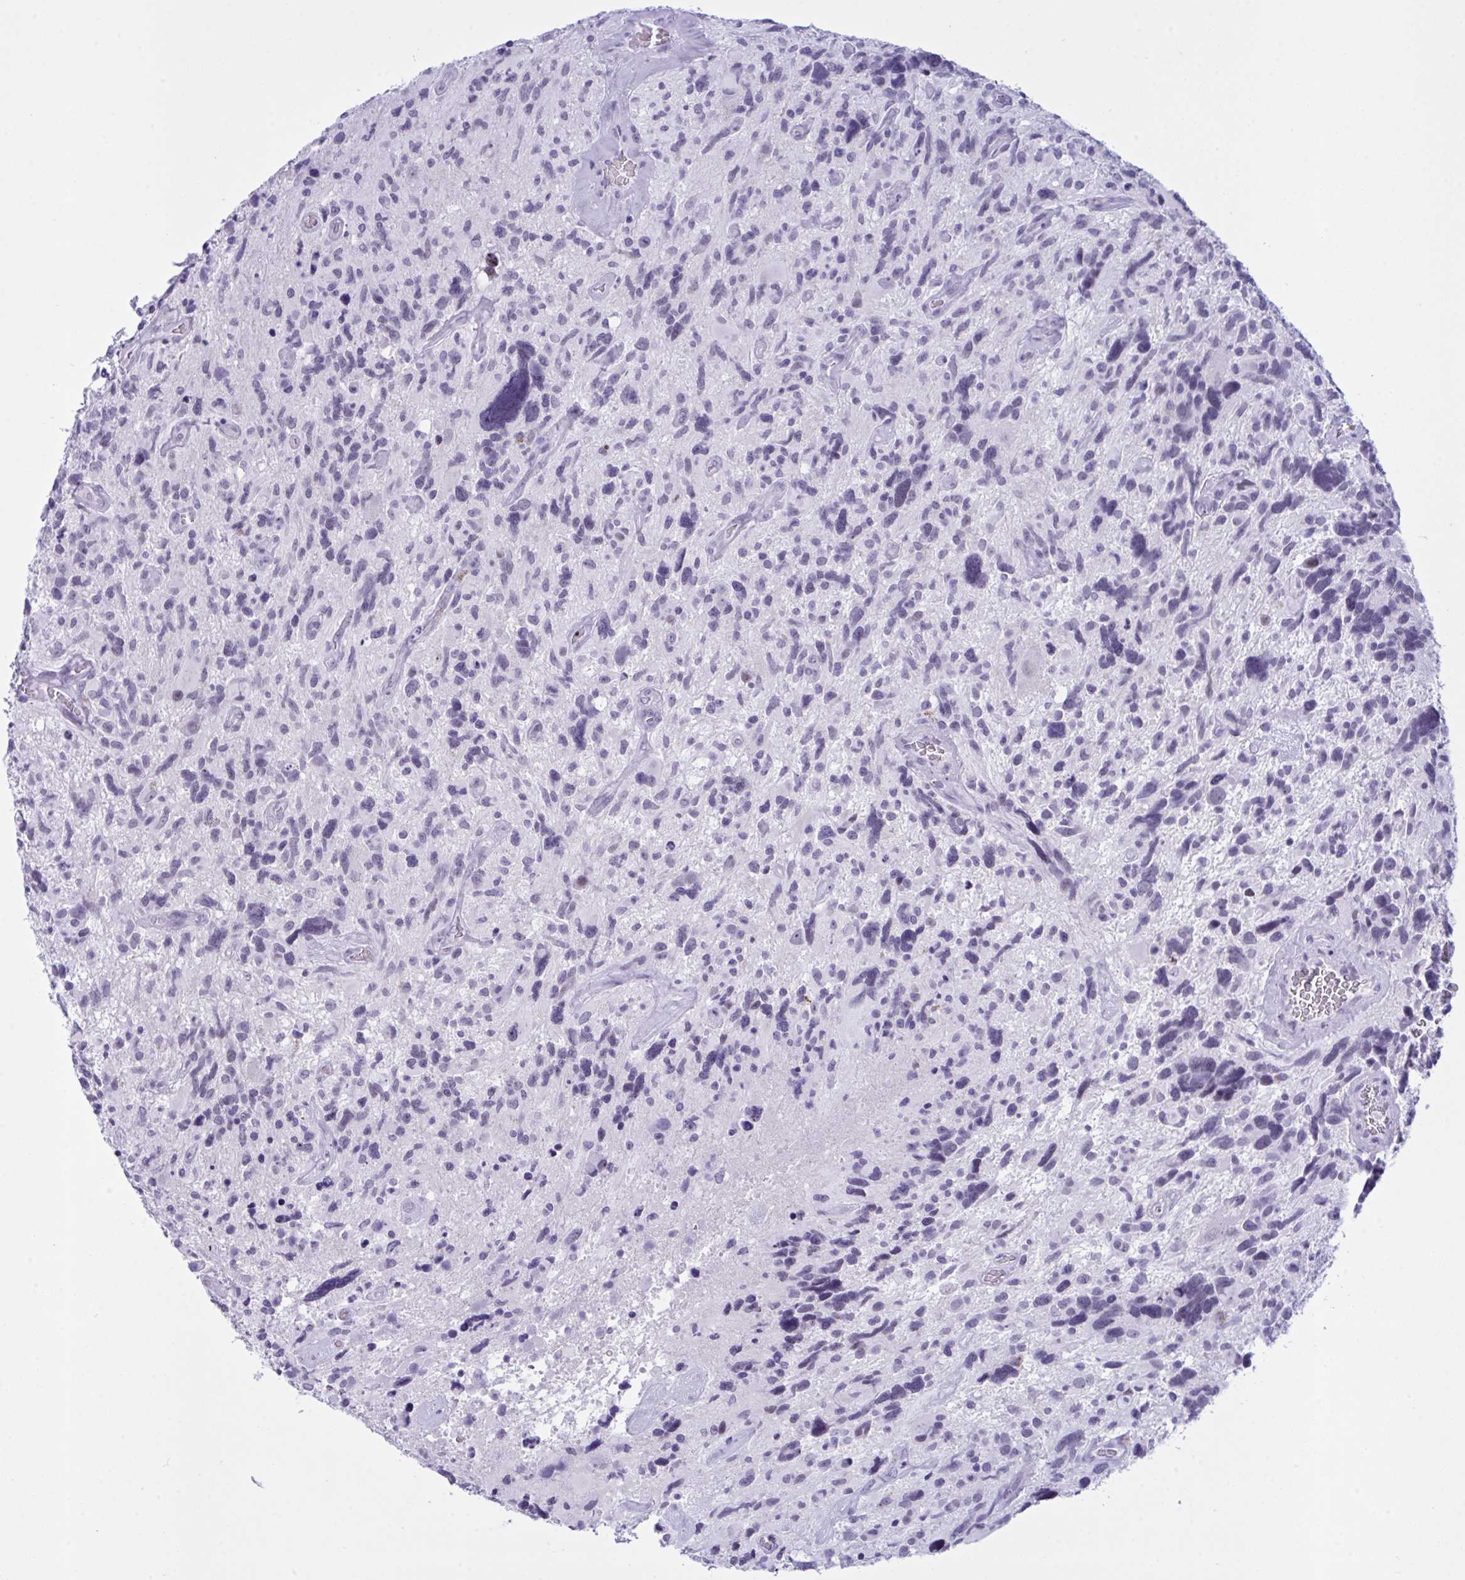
{"staining": {"intensity": "negative", "quantity": "none", "location": "none"}, "tissue": "glioma", "cell_type": "Tumor cells", "image_type": "cancer", "snomed": [{"axis": "morphology", "description": "Glioma, malignant, High grade"}, {"axis": "topography", "description": "Brain"}], "caption": "DAB (3,3'-diaminobenzidine) immunohistochemical staining of high-grade glioma (malignant) exhibits no significant expression in tumor cells.", "gene": "ELN", "patient": {"sex": "male", "age": 49}}